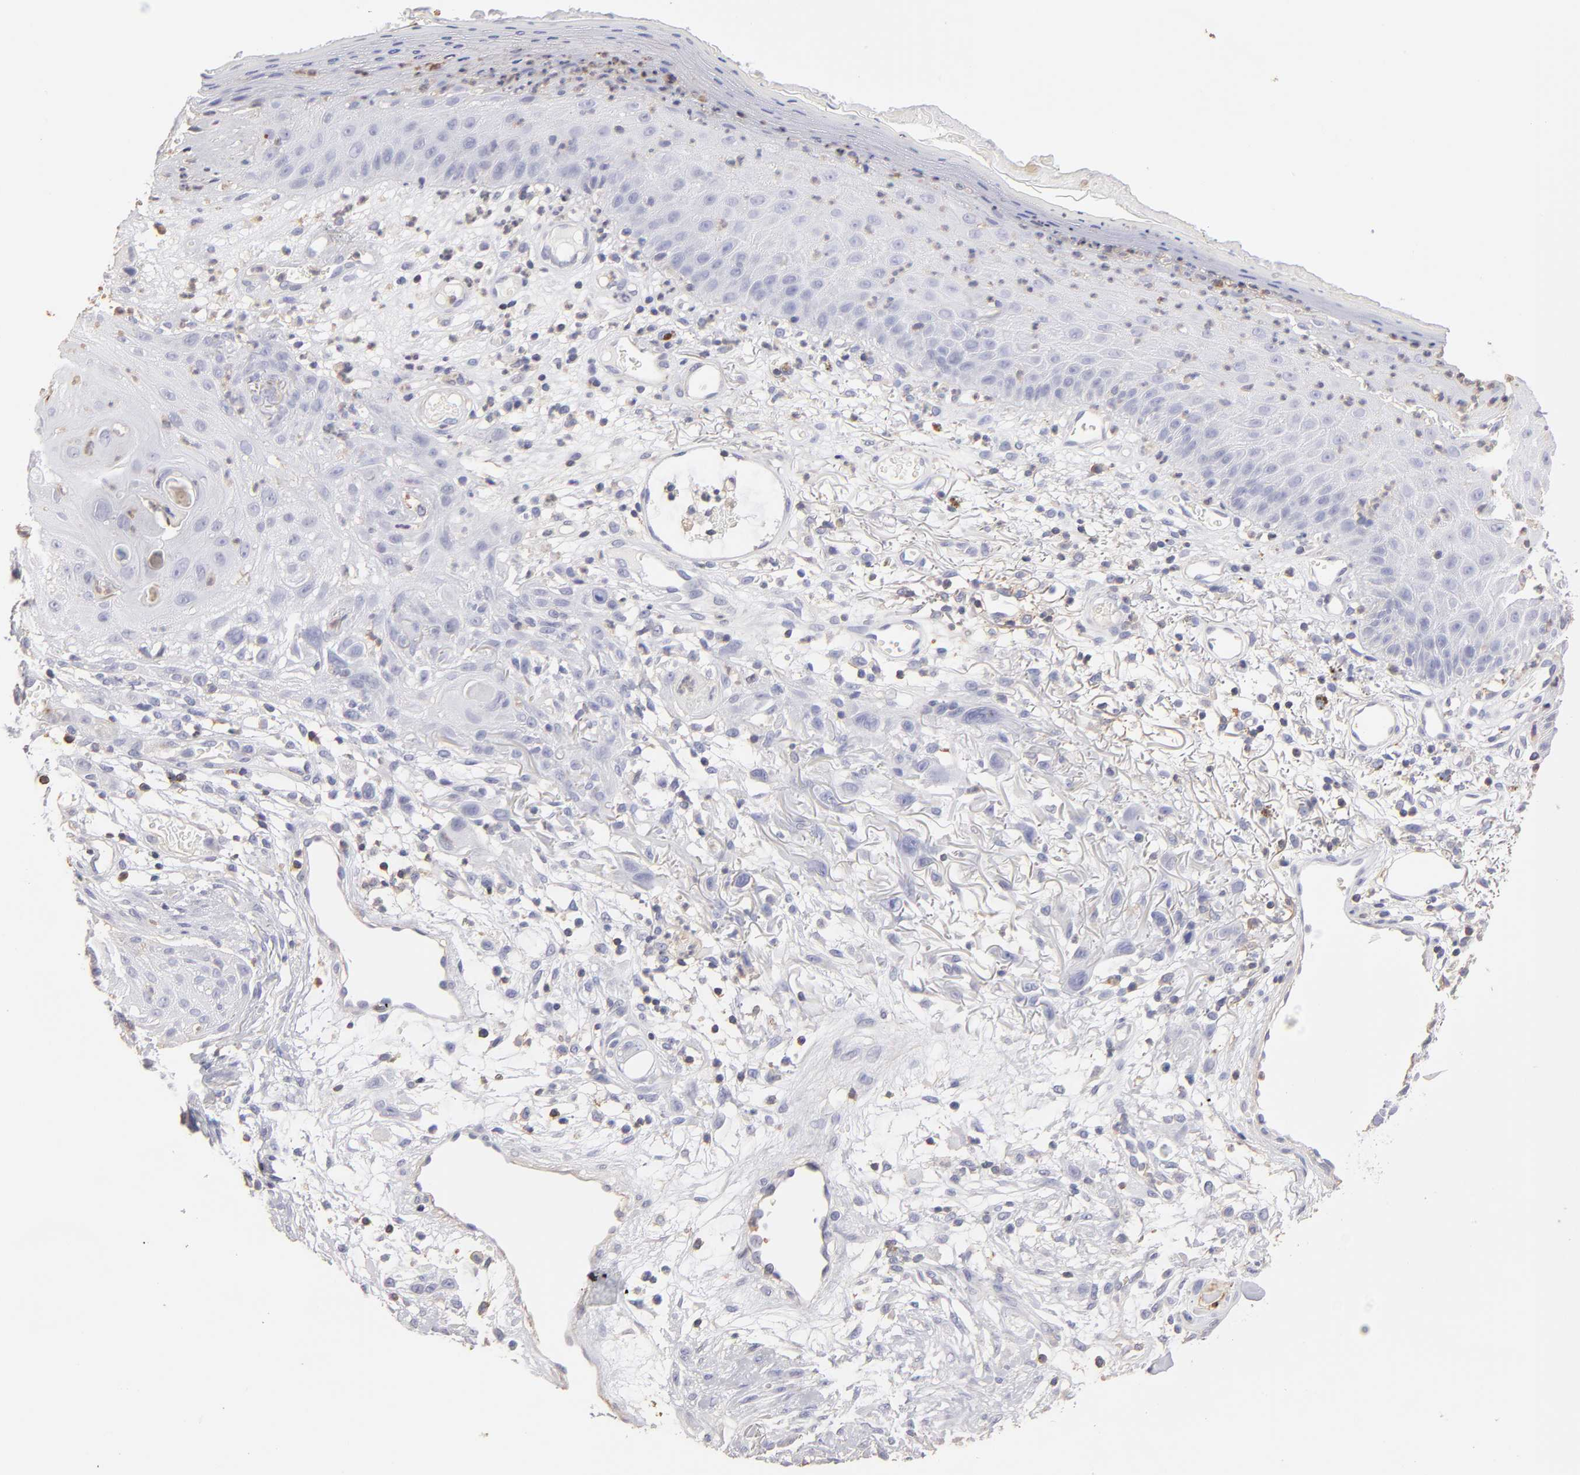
{"staining": {"intensity": "negative", "quantity": "none", "location": "none"}, "tissue": "skin cancer", "cell_type": "Tumor cells", "image_type": "cancer", "snomed": [{"axis": "morphology", "description": "Squamous cell carcinoma, NOS"}, {"axis": "topography", "description": "Skin"}], "caption": "Skin cancer (squamous cell carcinoma) was stained to show a protein in brown. There is no significant expression in tumor cells.", "gene": "ABCB1", "patient": {"sex": "female", "age": 59}}